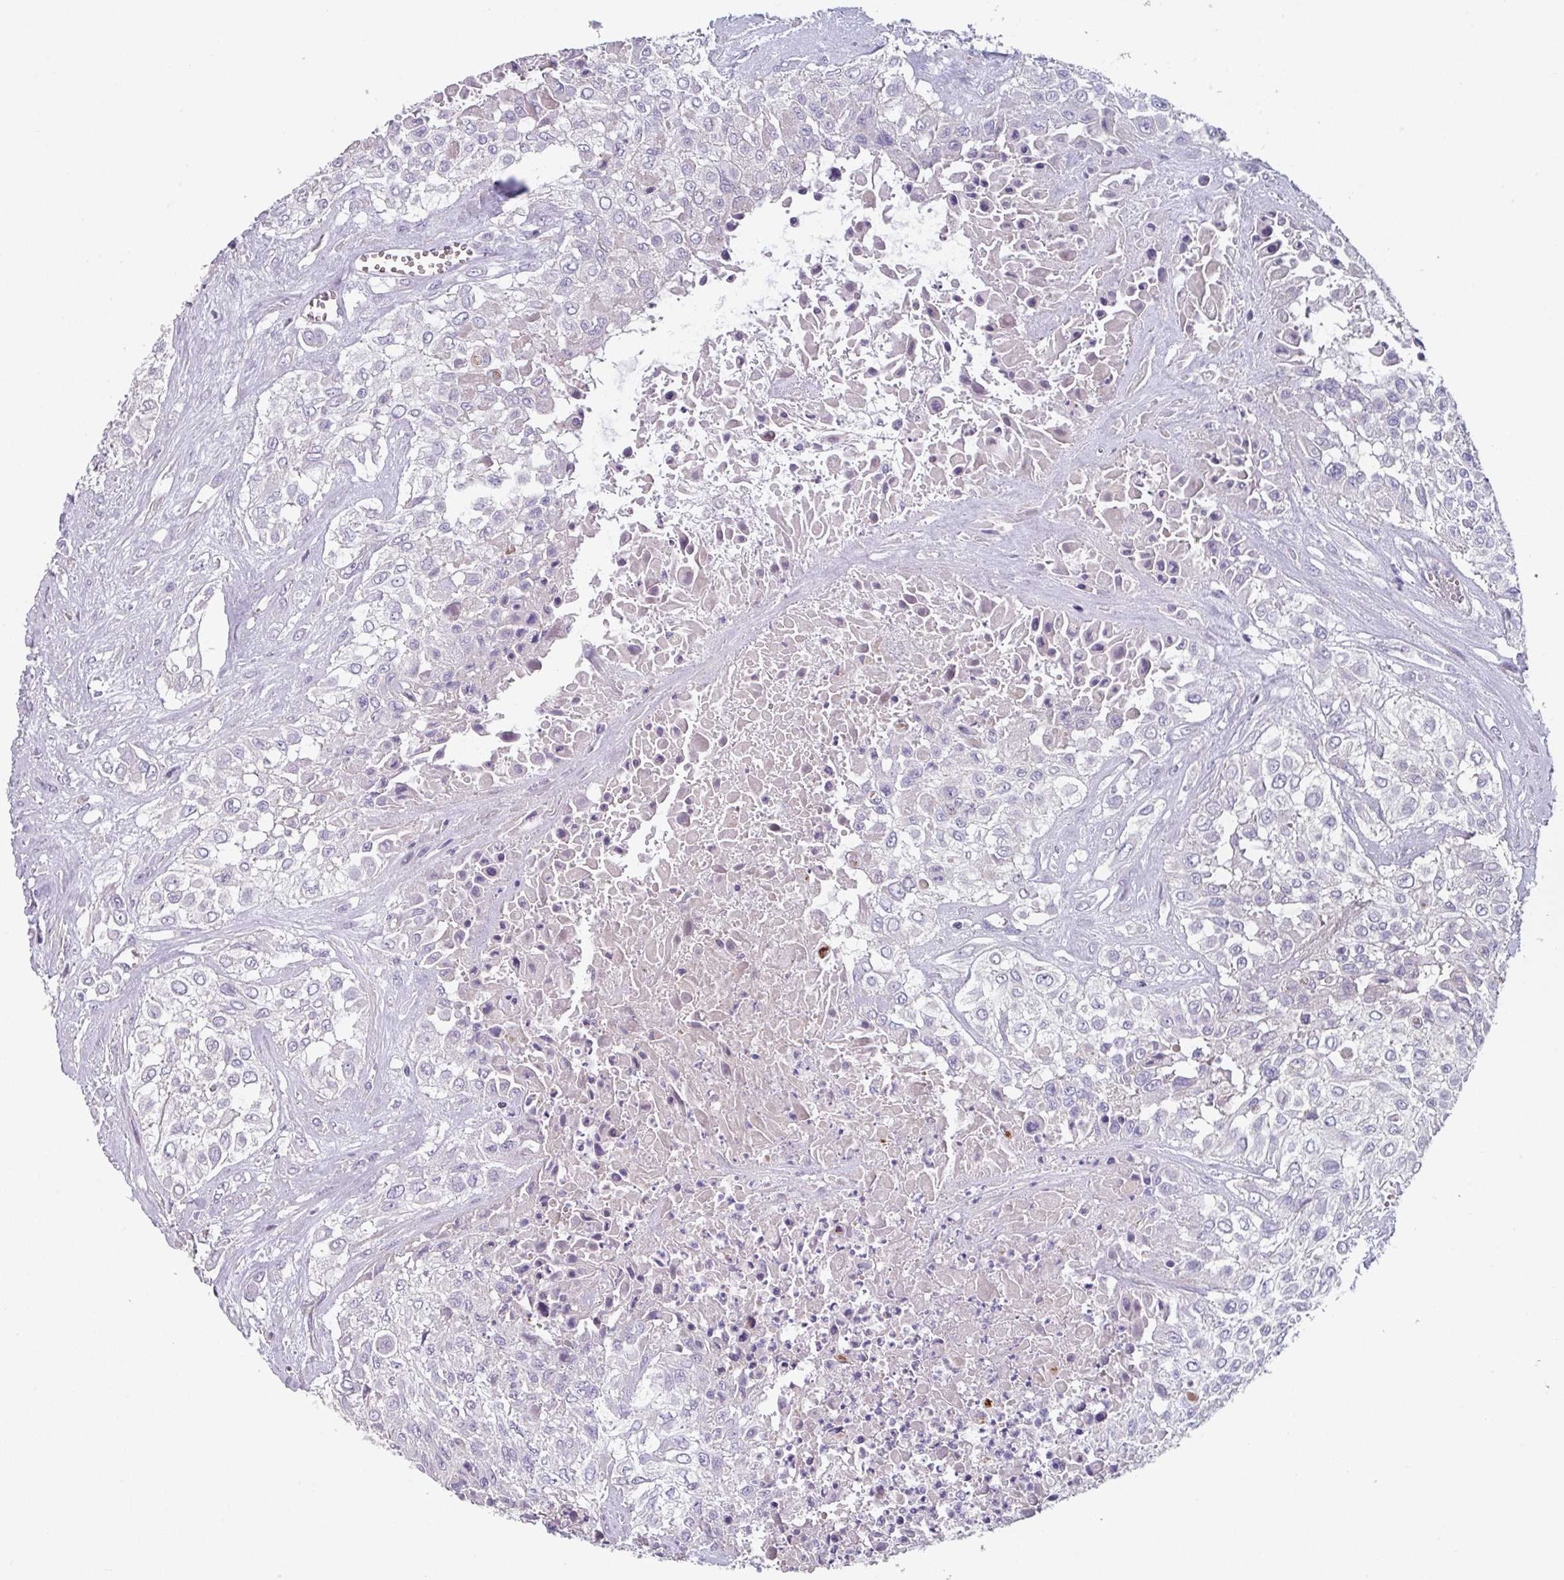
{"staining": {"intensity": "negative", "quantity": "none", "location": "none"}, "tissue": "urothelial cancer", "cell_type": "Tumor cells", "image_type": "cancer", "snomed": [{"axis": "morphology", "description": "Urothelial carcinoma, High grade"}, {"axis": "topography", "description": "Urinary bladder"}], "caption": "The histopathology image shows no significant positivity in tumor cells of urothelial cancer. Brightfield microscopy of IHC stained with DAB (3,3'-diaminobenzidine) (brown) and hematoxylin (blue), captured at high magnification.", "gene": "TMEM132A", "patient": {"sex": "male", "age": 67}}